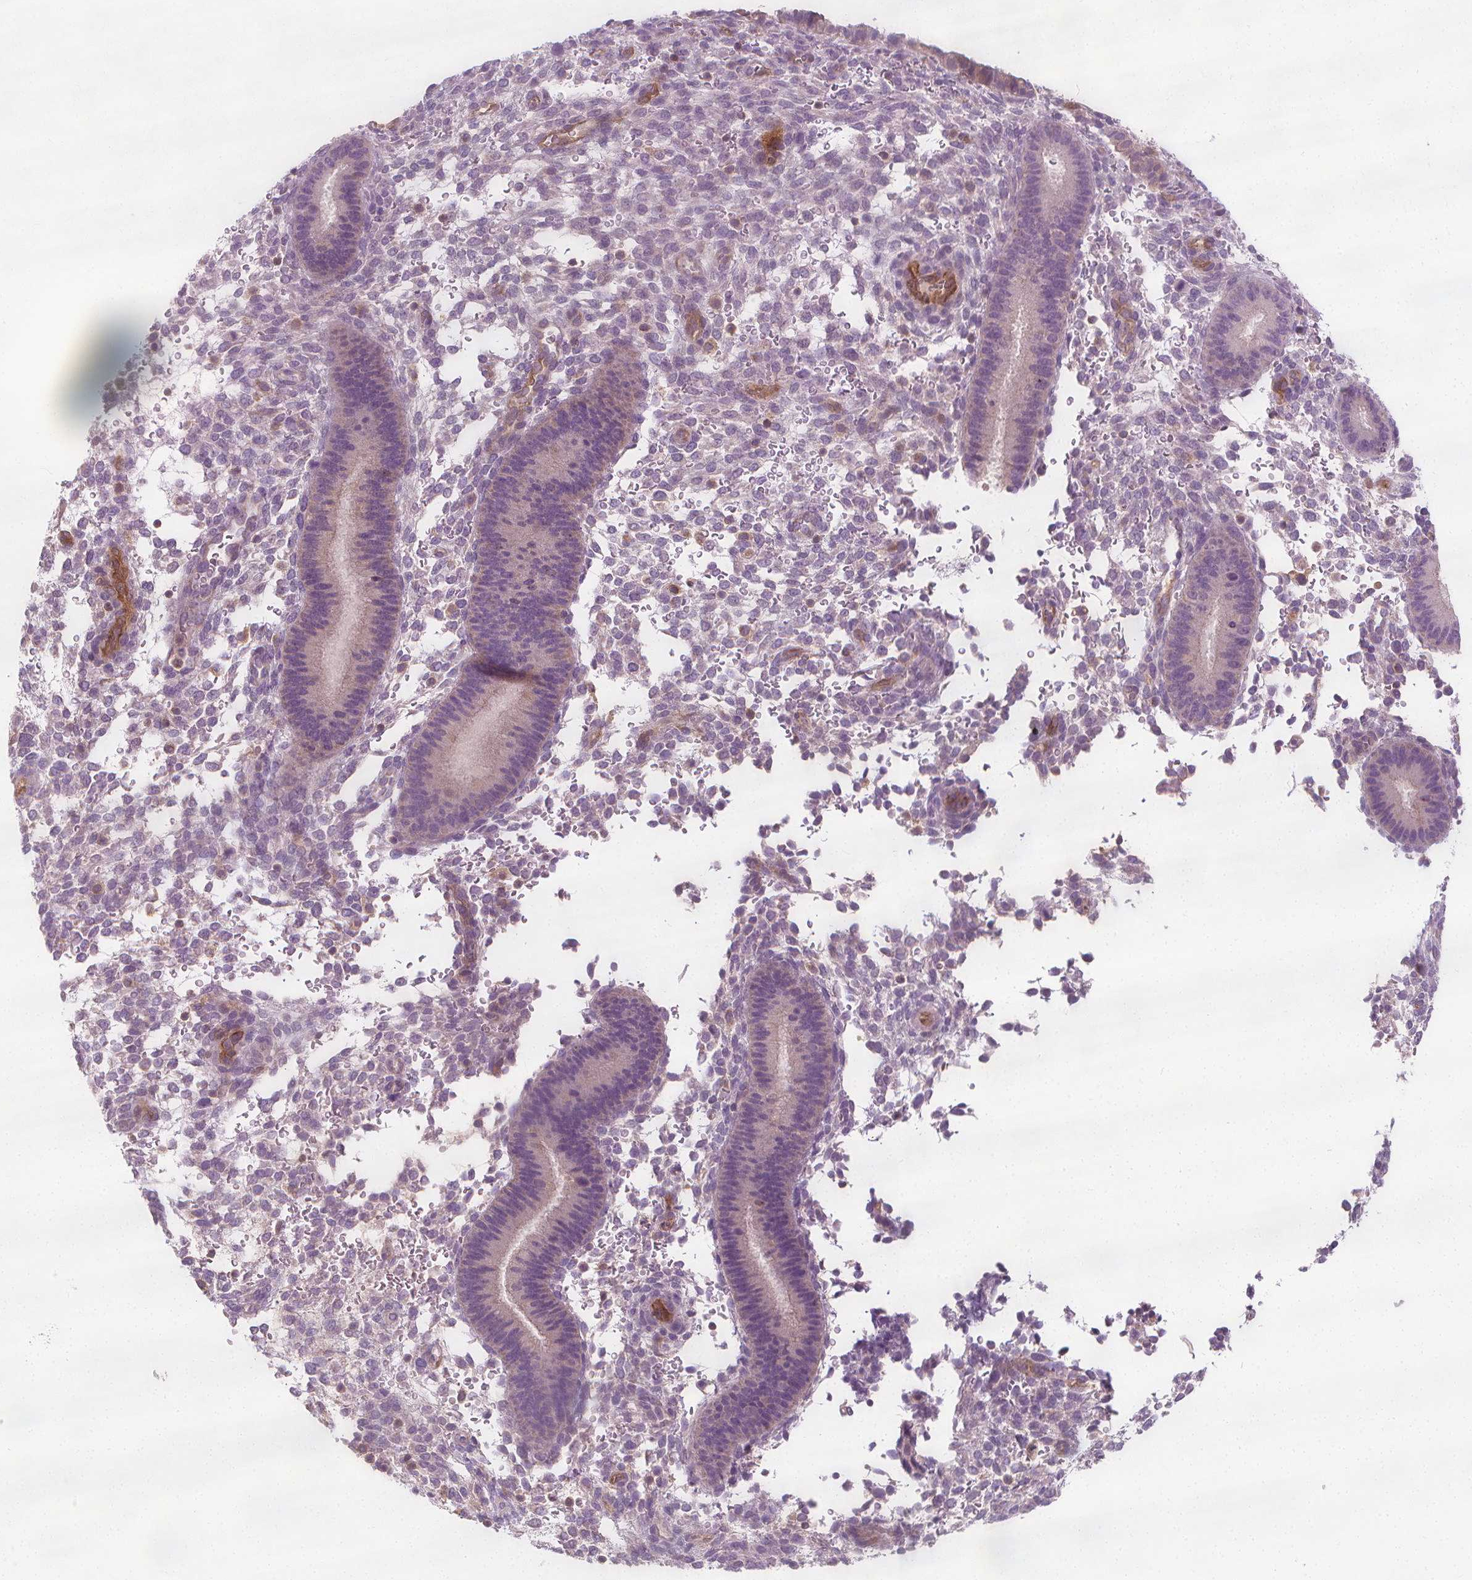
{"staining": {"intensity": "negative", "quantity": "none", "location": "none"}, "tissue": "endometrium", "cell_type": "Cells in endometrial stroma", "image_type": "normal", "snomed": [{"axis": "morphology", "description": "Normal tissue, NOS"}, {"axis": "topography", "description": "Endometrium"}], "caption": "A photomicrograph of human endometrium is negative for staining in cells in endometrial stroma. The staining is performed using DAB brown chromogen with nuclei counter-stained in using hematoxylin.", "gene": "RAB20", "patient": {"sex": "female", "age": 39}}